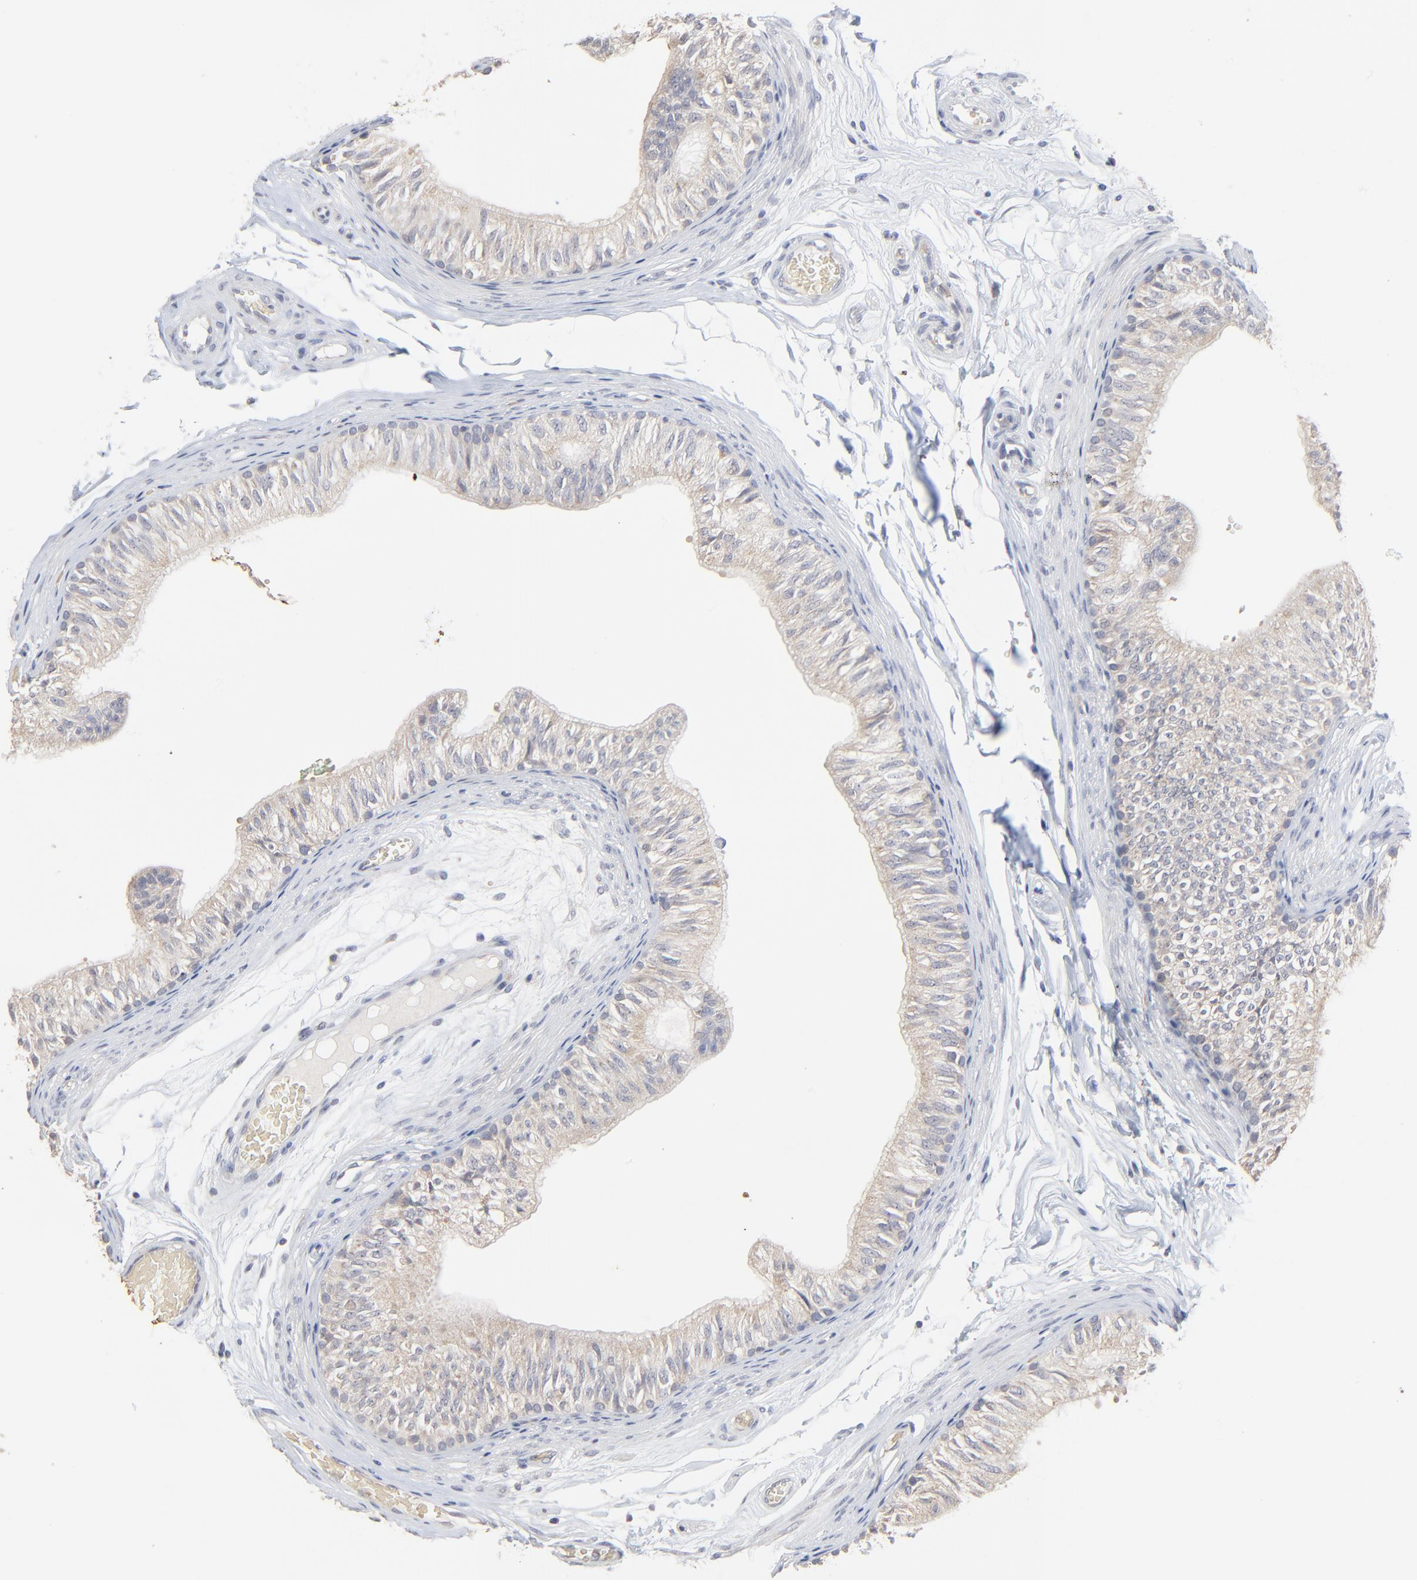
{"staining": {"intensity": "negative", "quantity": "none", "location": "none"}, "tissue": "epididymis", "cell_type": "Glandular cells", "image_type": "normal", "snomed": [{"axis": "morphology", "description": "Normal tissue, NOS"}, {"axis": "topography", "description": "Testis"}, {"axis": "topography", "description": "Epididymis"}], "caption": "High magnification brightfield microscopy of unremarkable epididymis stained with DAB (3,3'-diaminobenzidine) (brown) and counterstained with hematoxylin (blue): glandular cells show no significant expression. (Stains: DAB (3,3'-diaminobenzidine) immunohistochemistry (IHC) with hematoxylin counter stain, Microscopy: brightfield microscopy at high magnification).", "gene": "FANCB", "patient": {"sex": "male", "age": 36}}